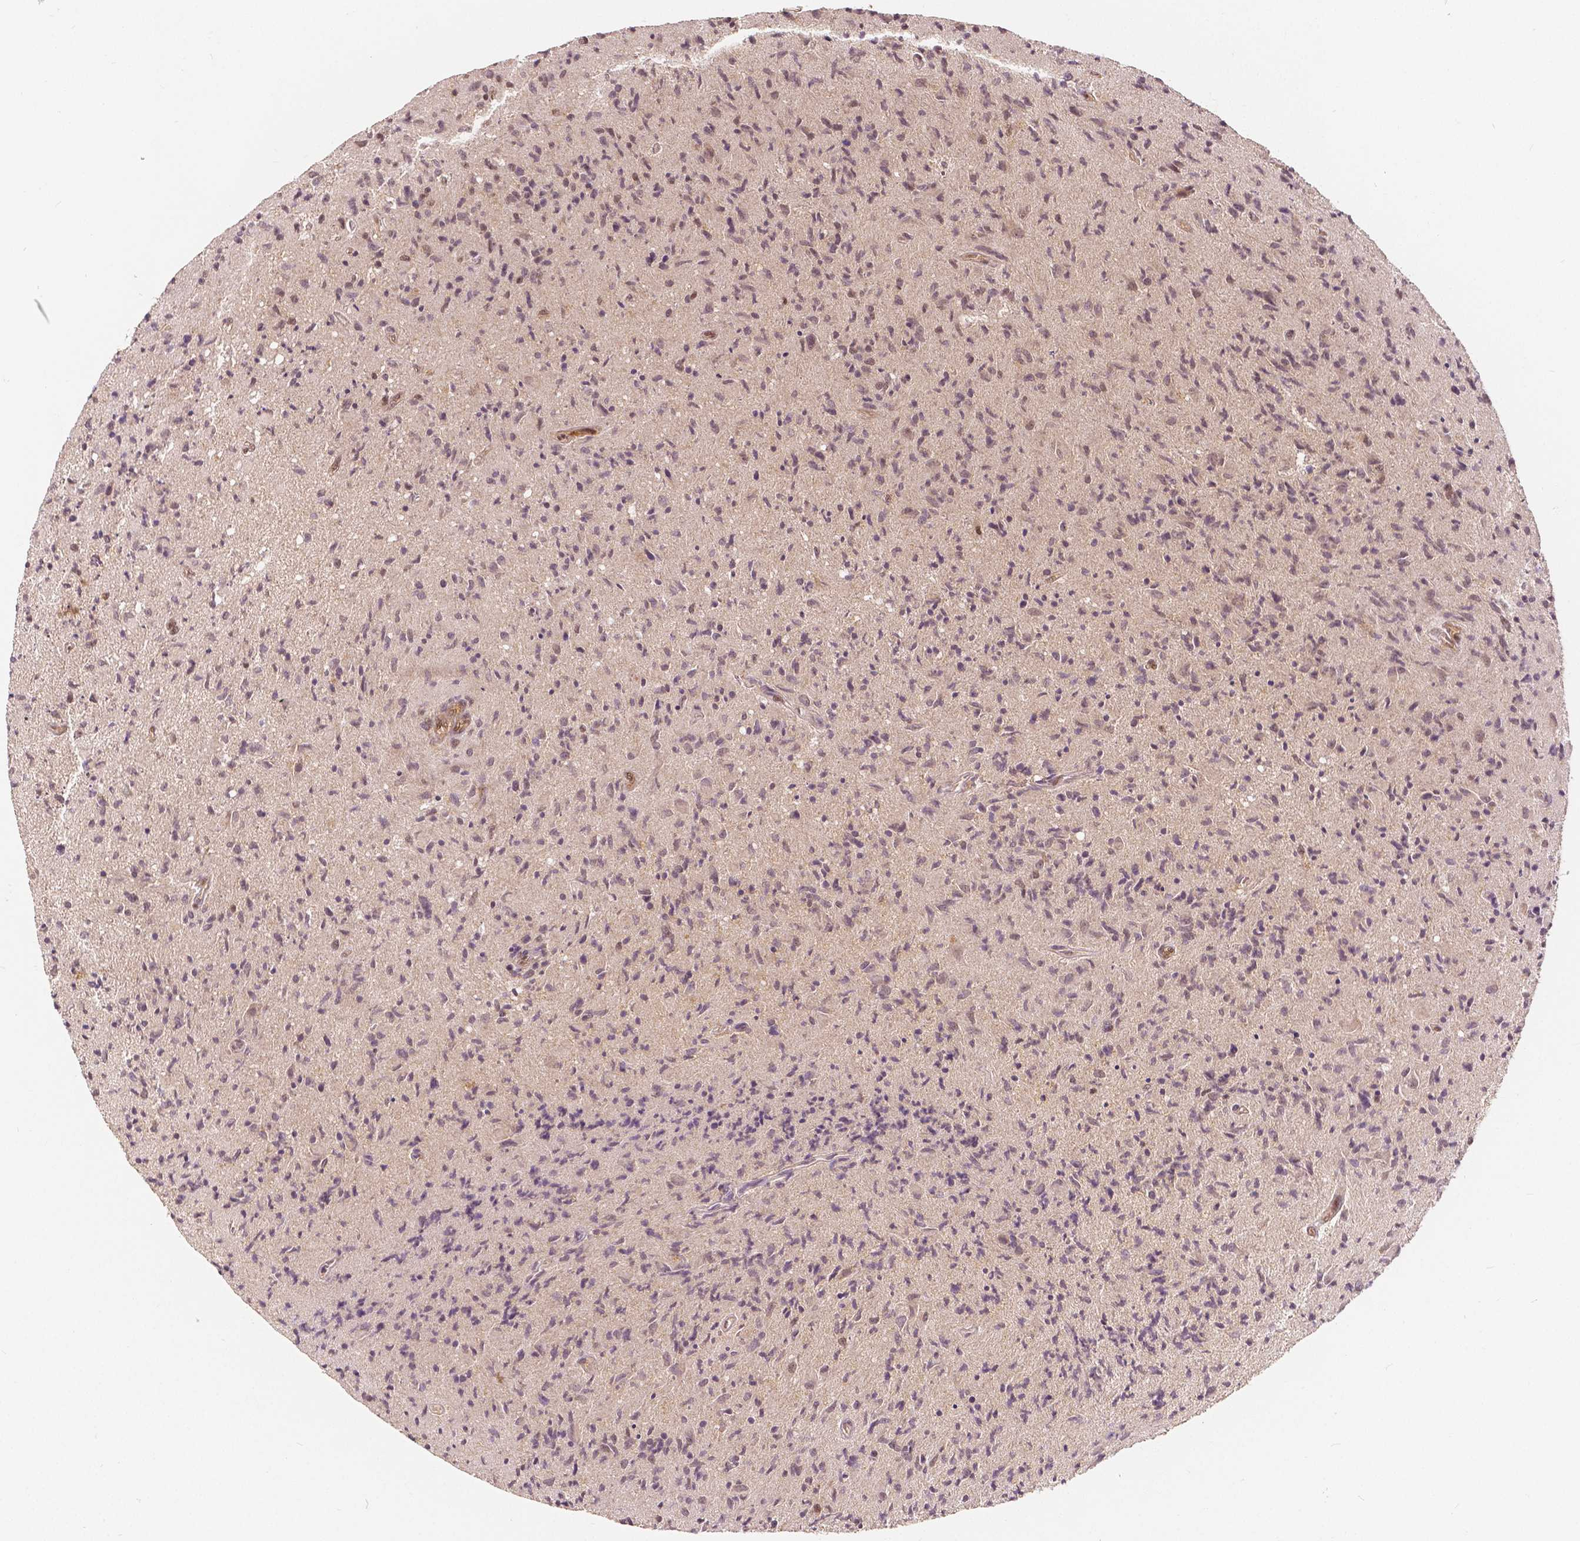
{"staining": {"intensity": "weak", "quantity": "<25%", "location": "nuclear"}, "tissue": "glioma", "cell_type": "Tumor cells", "image_type": "cancer", "snomed": [{"axis": "morphology", "description": "Glioma, malignant, High grade"}, {"axis": "topography", "description": "Brain"}], "caption": "A high-resolution micrograph shows immunohistochemistry (IHC) staining of glioma, which shows no significant staining in tumor cells. (DAB (3,3'-diaminobenzidine) immunohistochemistry, high magnification).", "gene": "NAPRT", "patient": {"sex": "male", "age": 54}}